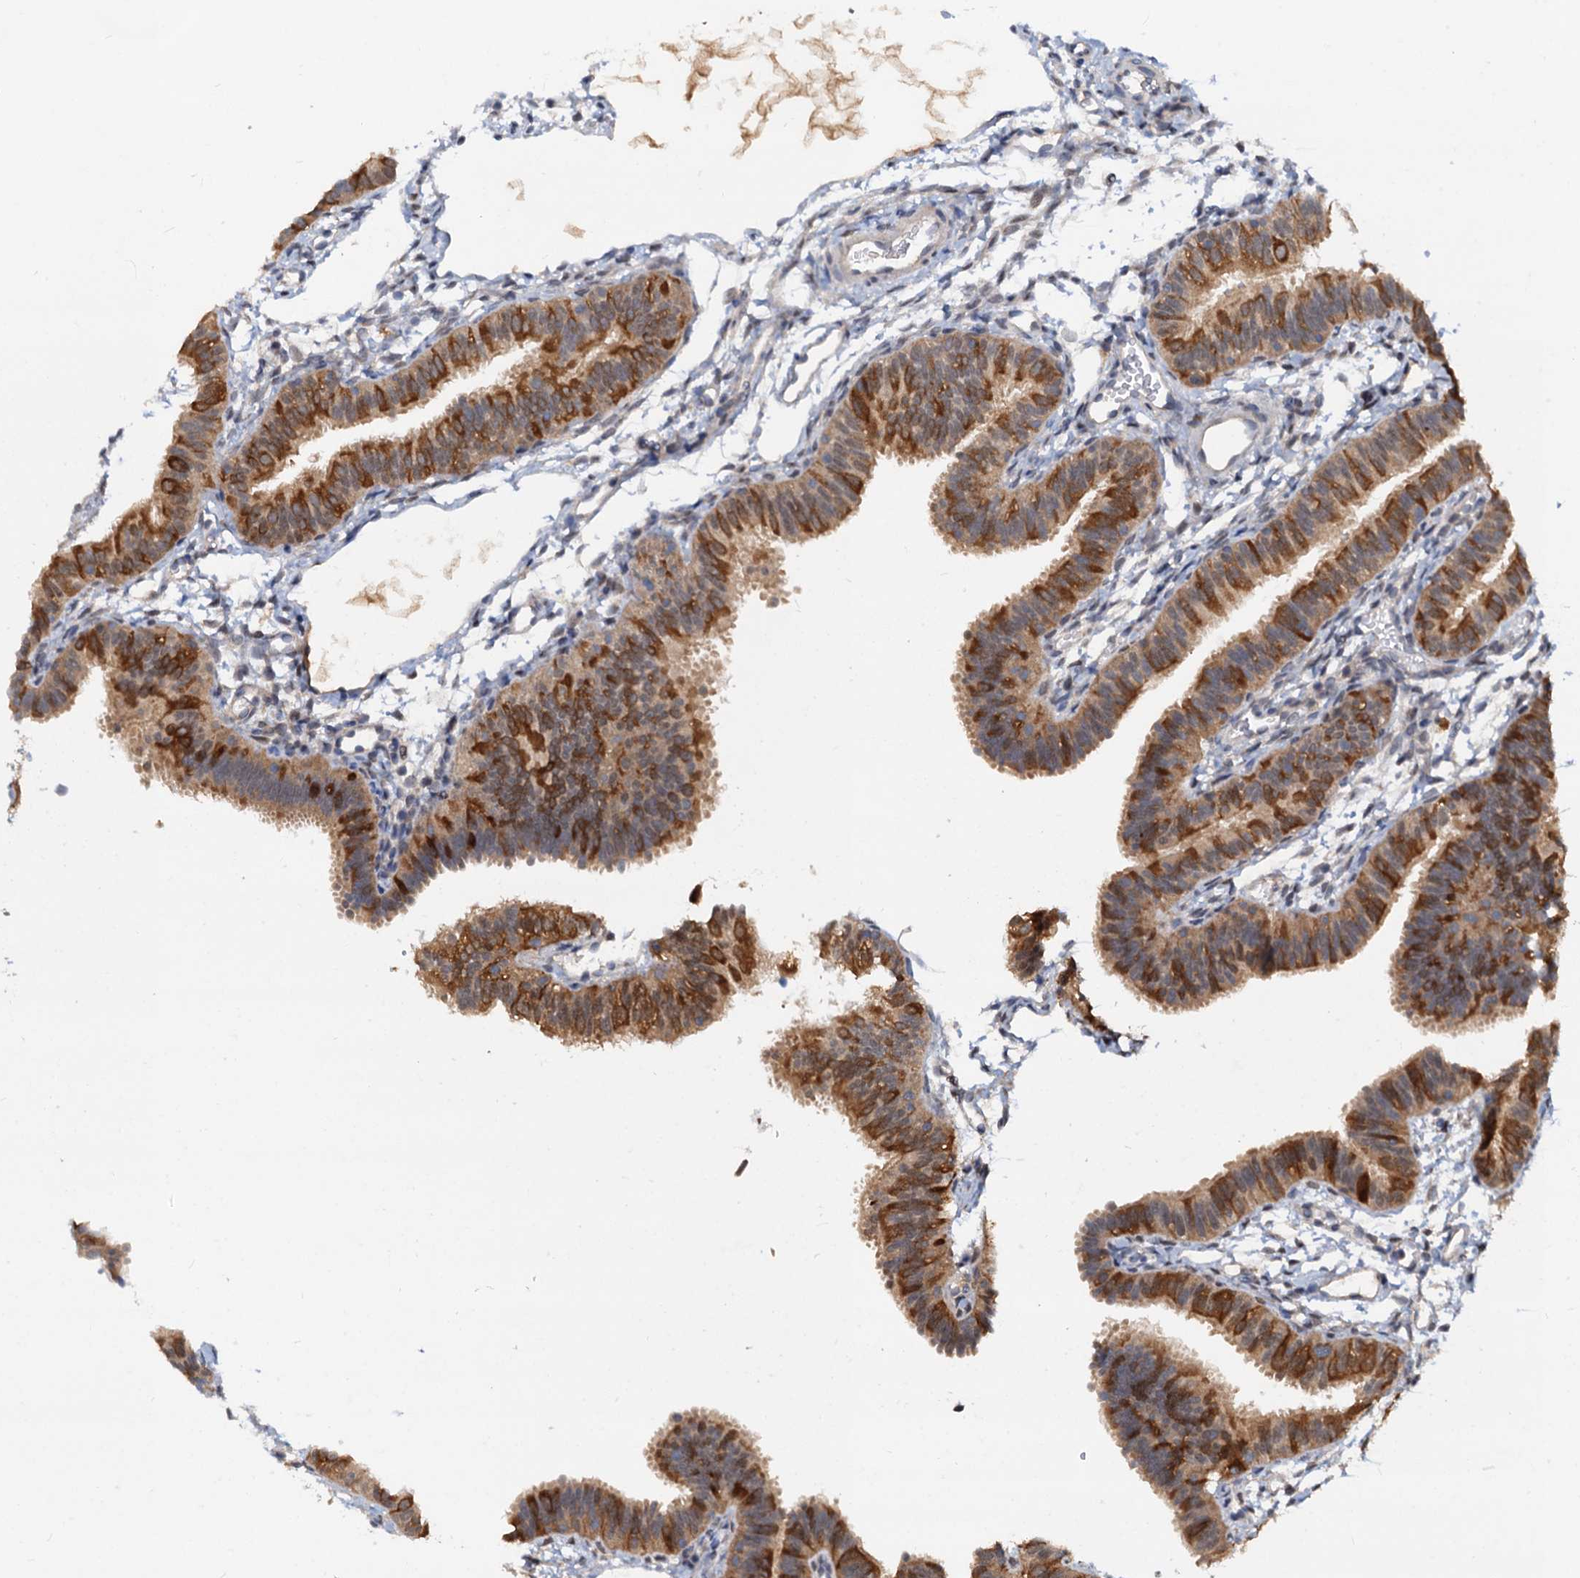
{"staining": {"intensity": "strong", "quantity": "25%-75%", "location": "cytoplasmic/membranous"}, "tissue": "fallopian tube", "cell_type": "Glandular cells", "image_type": "normal", "snomed": [{"axis": "morphology", "description": "Normal tissue, NOS"}, {"axis": "topography", "description": "Fallopian tube"}], "caption": "DAB immunohistochemical staining of unremarkable human fallopian tube demonstrates strong cytoplasmic/membranous protein expression in about 25%-75% of glandular cells.", "gene": "PTGES3", "patient": {"sex": "female", "age": 35}}